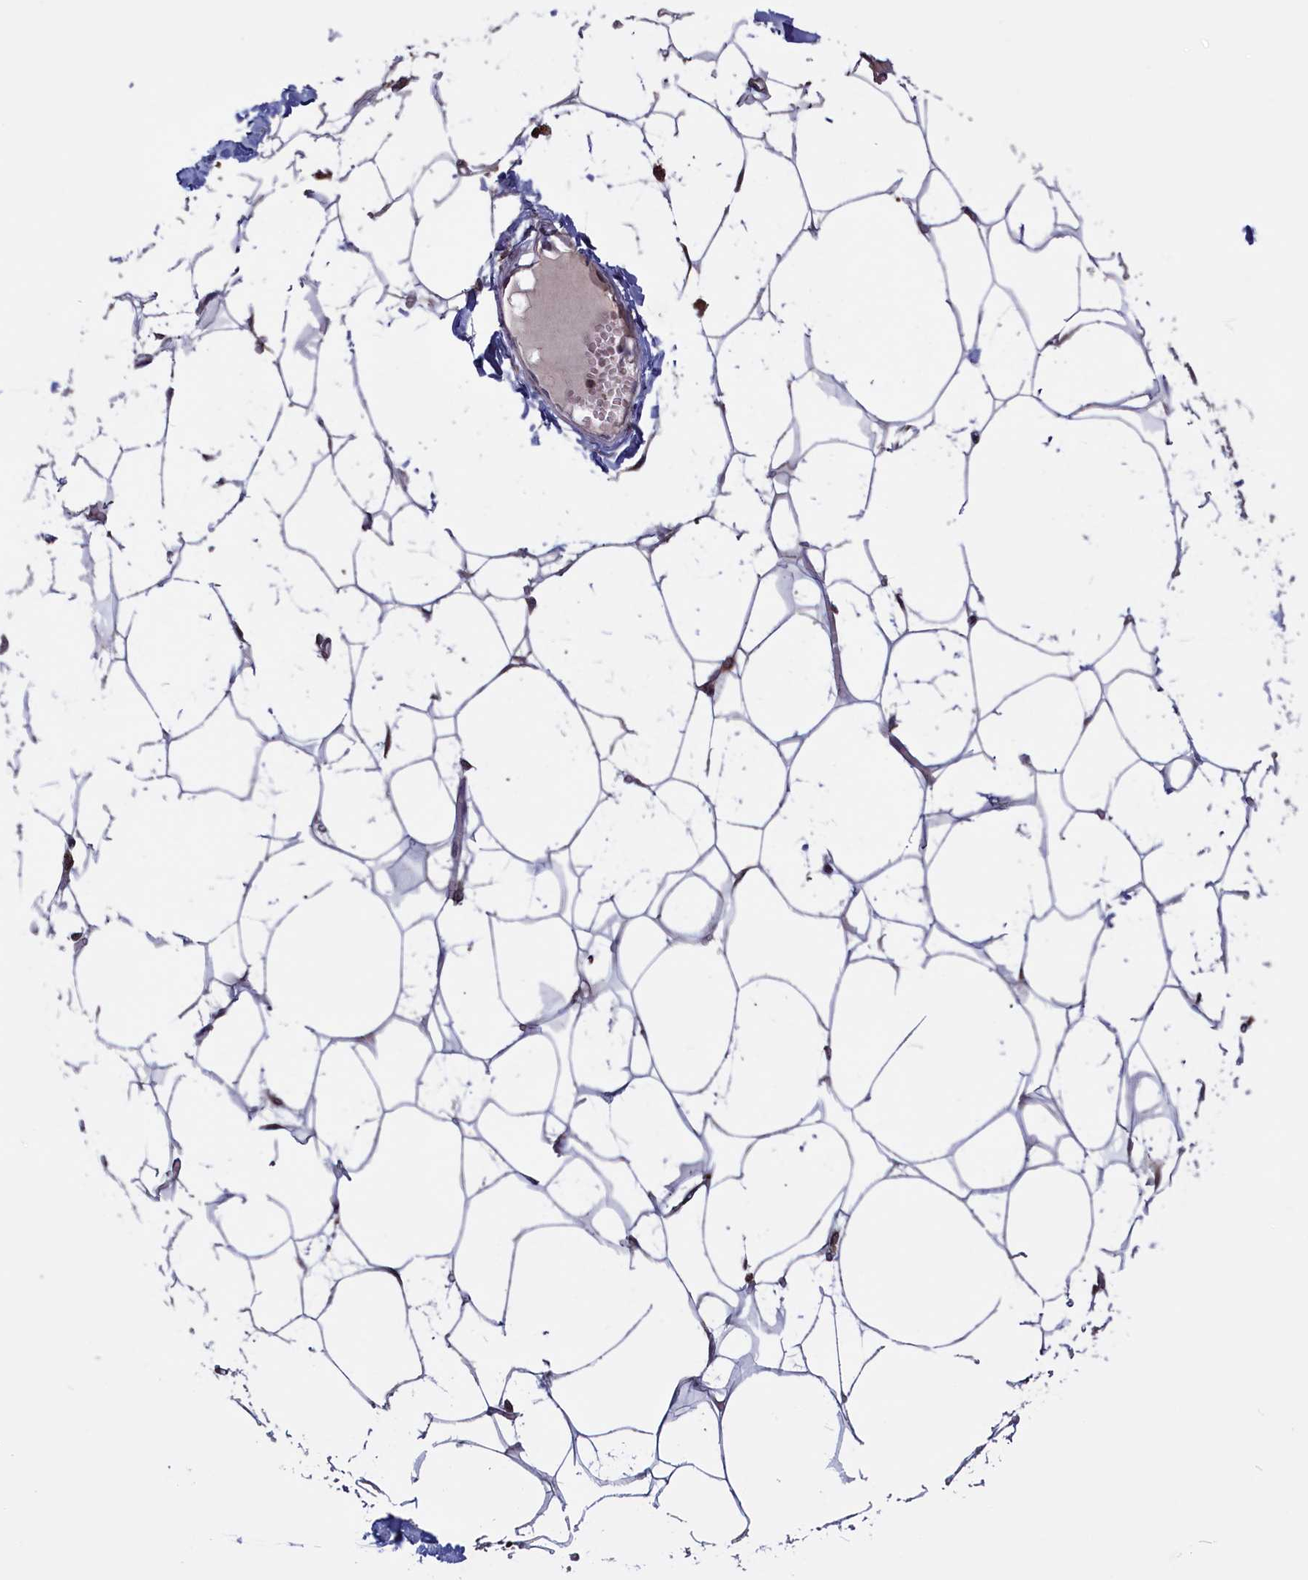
{"staining": {"intensity": "weak", "quantity": "<25%", "location": "cytoplasmic/membranous"}, "tissue": "breast", "cell_type": "Adipocytes", "image_type": "normal", "snomed": [{"axis": "morphology", "description": "Normal tissue, NOS"}, {"axis": "topography", "description": "Breast"}], "caption": "The image exhibits no significant staining in adipocytes of breast.", "gene": "CACTIN", "patient": {"sex": "female", "age": 27}}